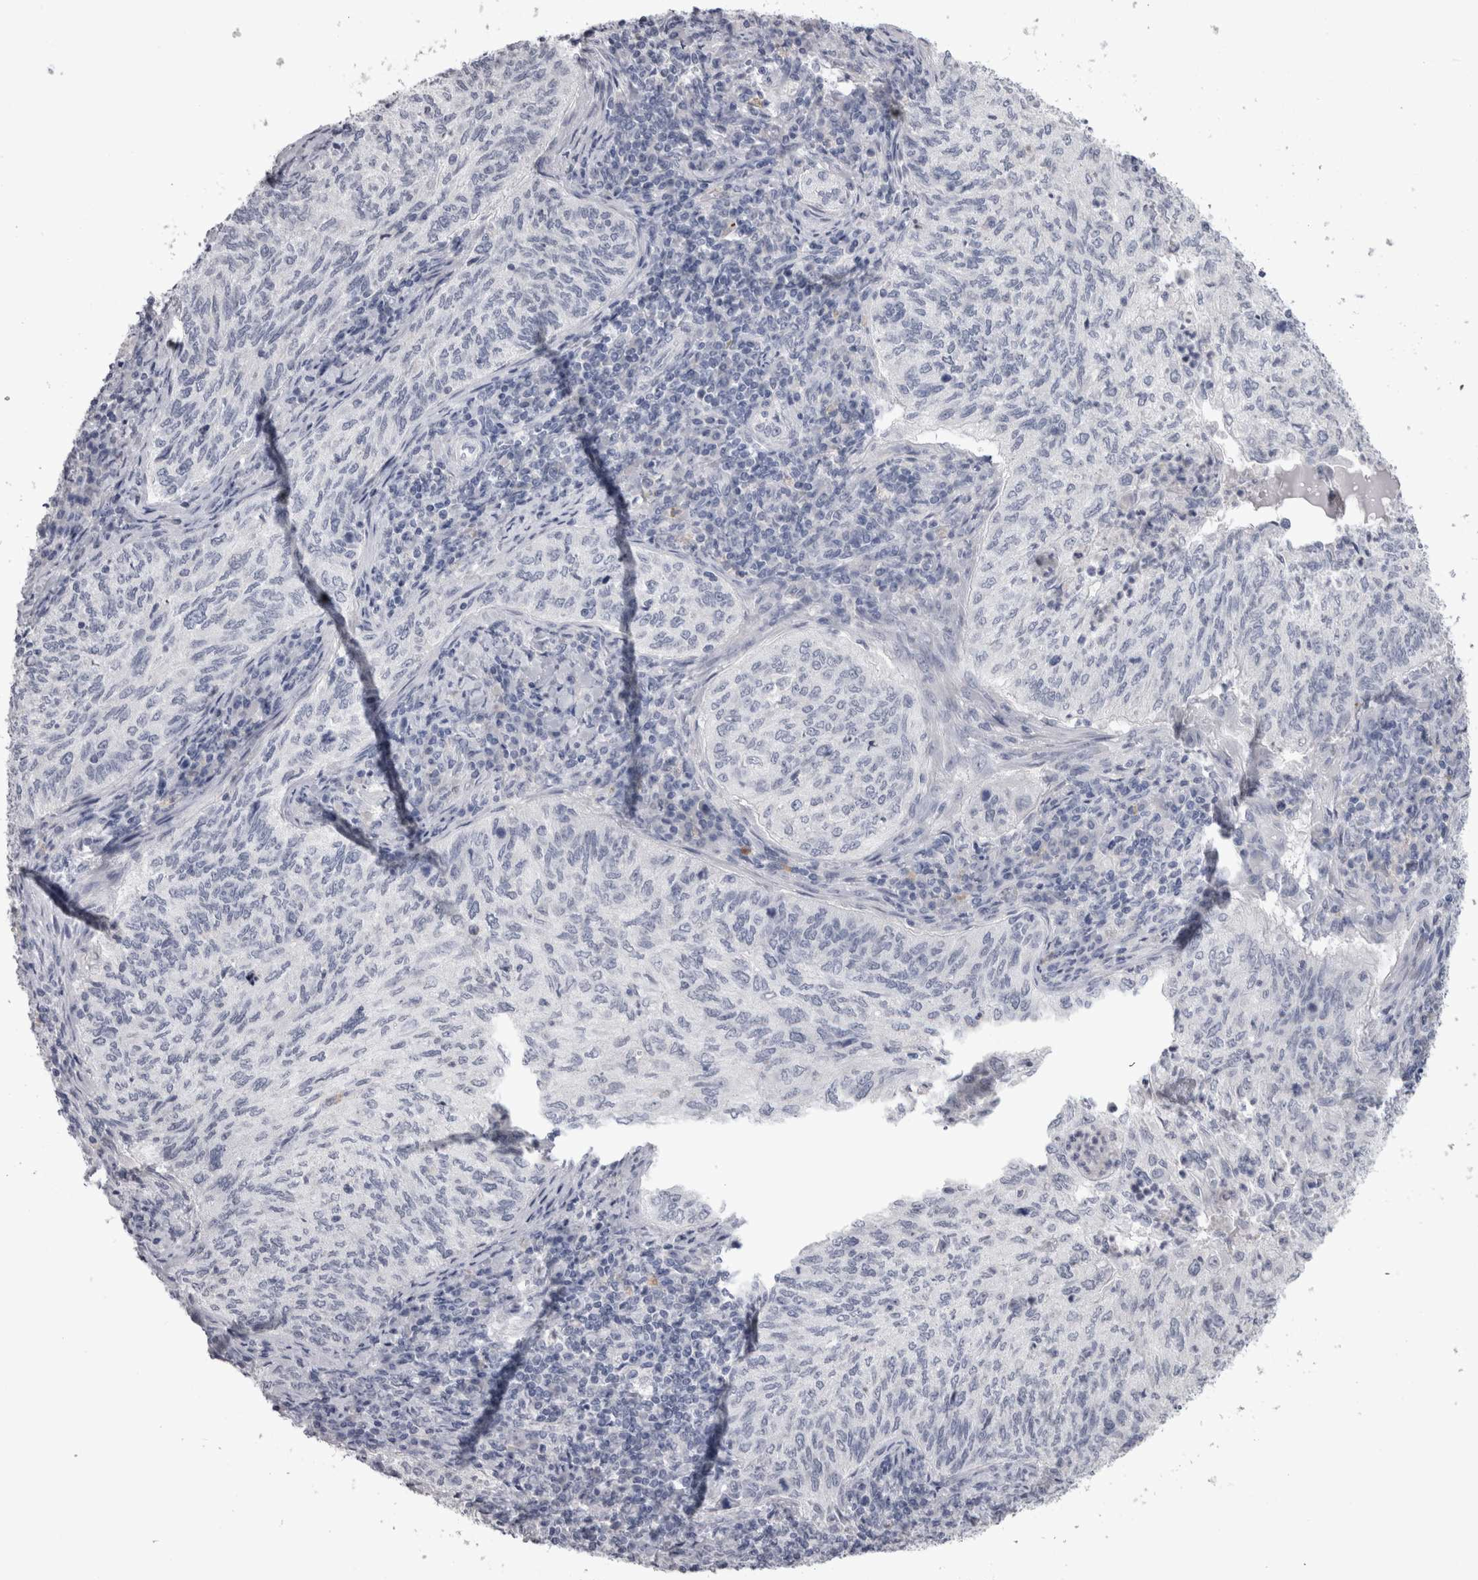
{"staining": {"intensity": "negative", "quantity": "none", "location": "none"}, "tissue": "cervical cancer", "cell_type": "Tumor cells", "image_type": "cancer", "snomed": [{"axis": "morphology", "description": "Squamous cell carcinoma, NOS"}, {"axis": "topography", "description": "Cervix"}], "caption": "Micrograph shows no significant protein positivity in tumor cells of cervical cancer. Nuclei are stained in blue.", "gene": "ADAM2", "patient": {"sex": "female", "age": 30}}